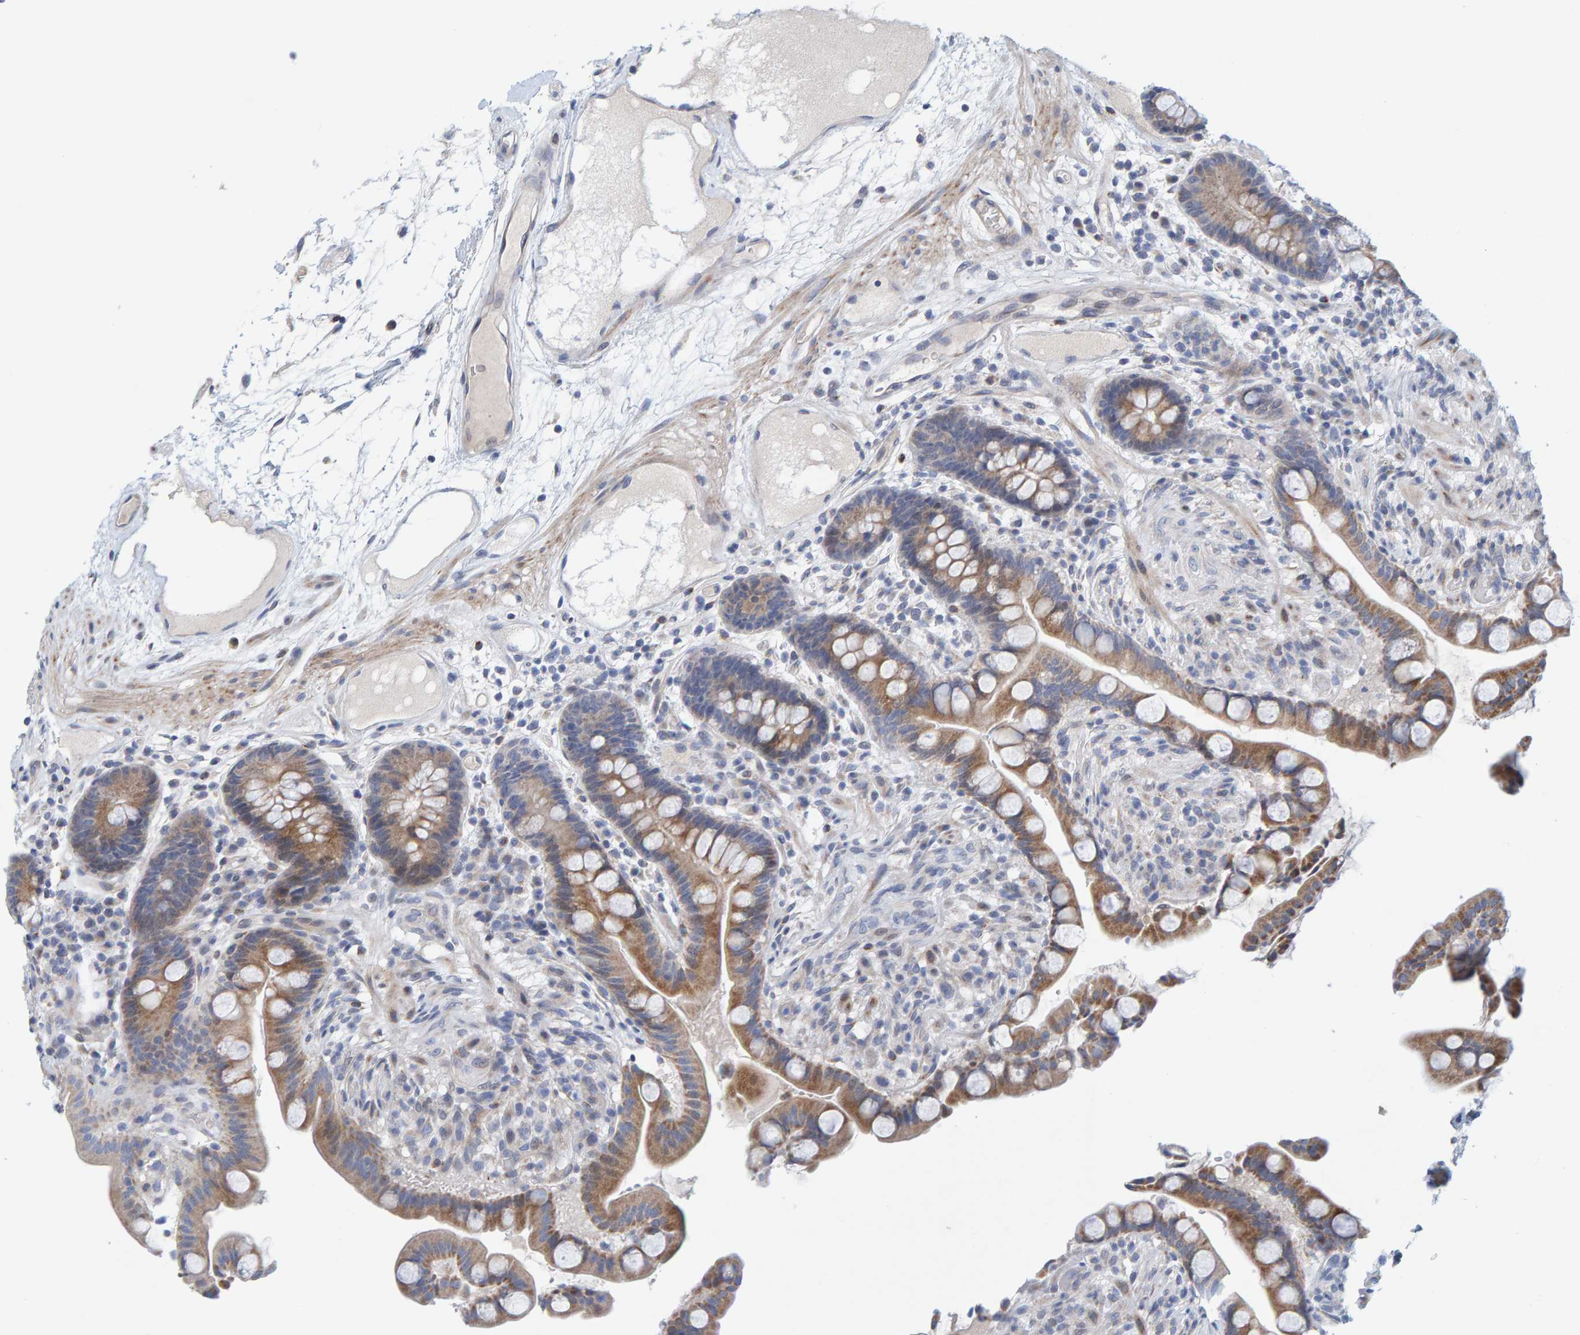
{"staining": {"intensity": "weak", "quantity": ">75%", "location": "cytoplasmic/membranous"}, "tissue": "colon", "cell_type": "Endothelial cells", "image_type": "normal", "snomed": [{"axis": "morphology", "description": "Normal tissue, NOS"}, {"axis": "topography", "description": "Colon"}], "caption": "Immunohistochemistry of normal colon displays low levels of weak cytoplasmic/membranous staining in approximately >75% of endothelial cells.", "gene": "ZC3H3", "patient": {"sex": "male", "age": 73}}